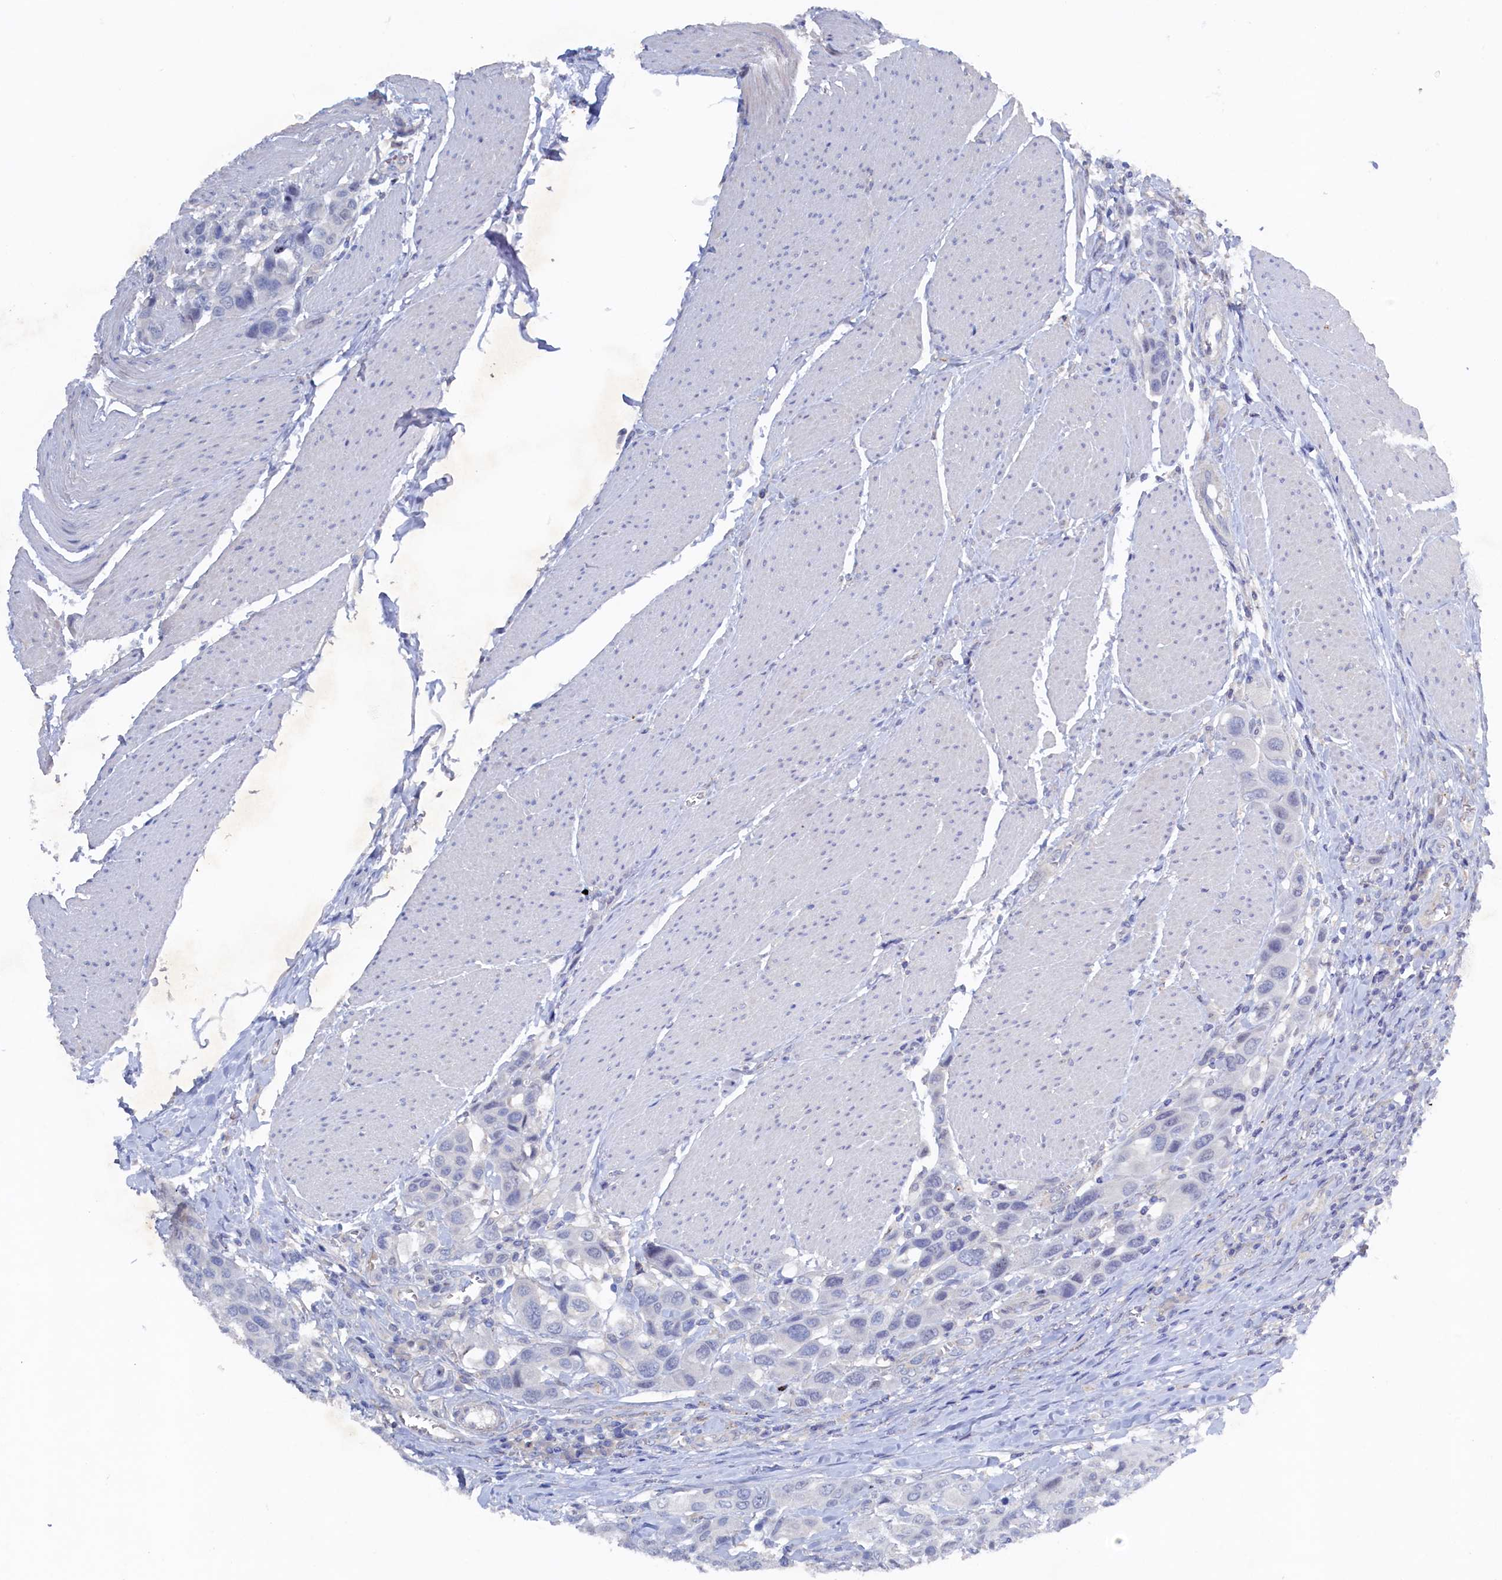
{"staining": {"intensity": "negative", "quantity": "none", "location": "none"}, "tissue": "urothelial cancer", "cell_type": "Tumor cells", "image_type": "cancer", "snomed": [{"axis": "morphology", "description": "Urothelial carcinoma, High grade"}, {"axis": "topography", "description": "Urinary bladder"}], "caption": "Urothelial carcinoma (high-grade) was stained to show a protein in brown. There is no significant positivity in tumor cells.", "gene": "CBLIF", "patient": {"sex": "male", "age": 50}}